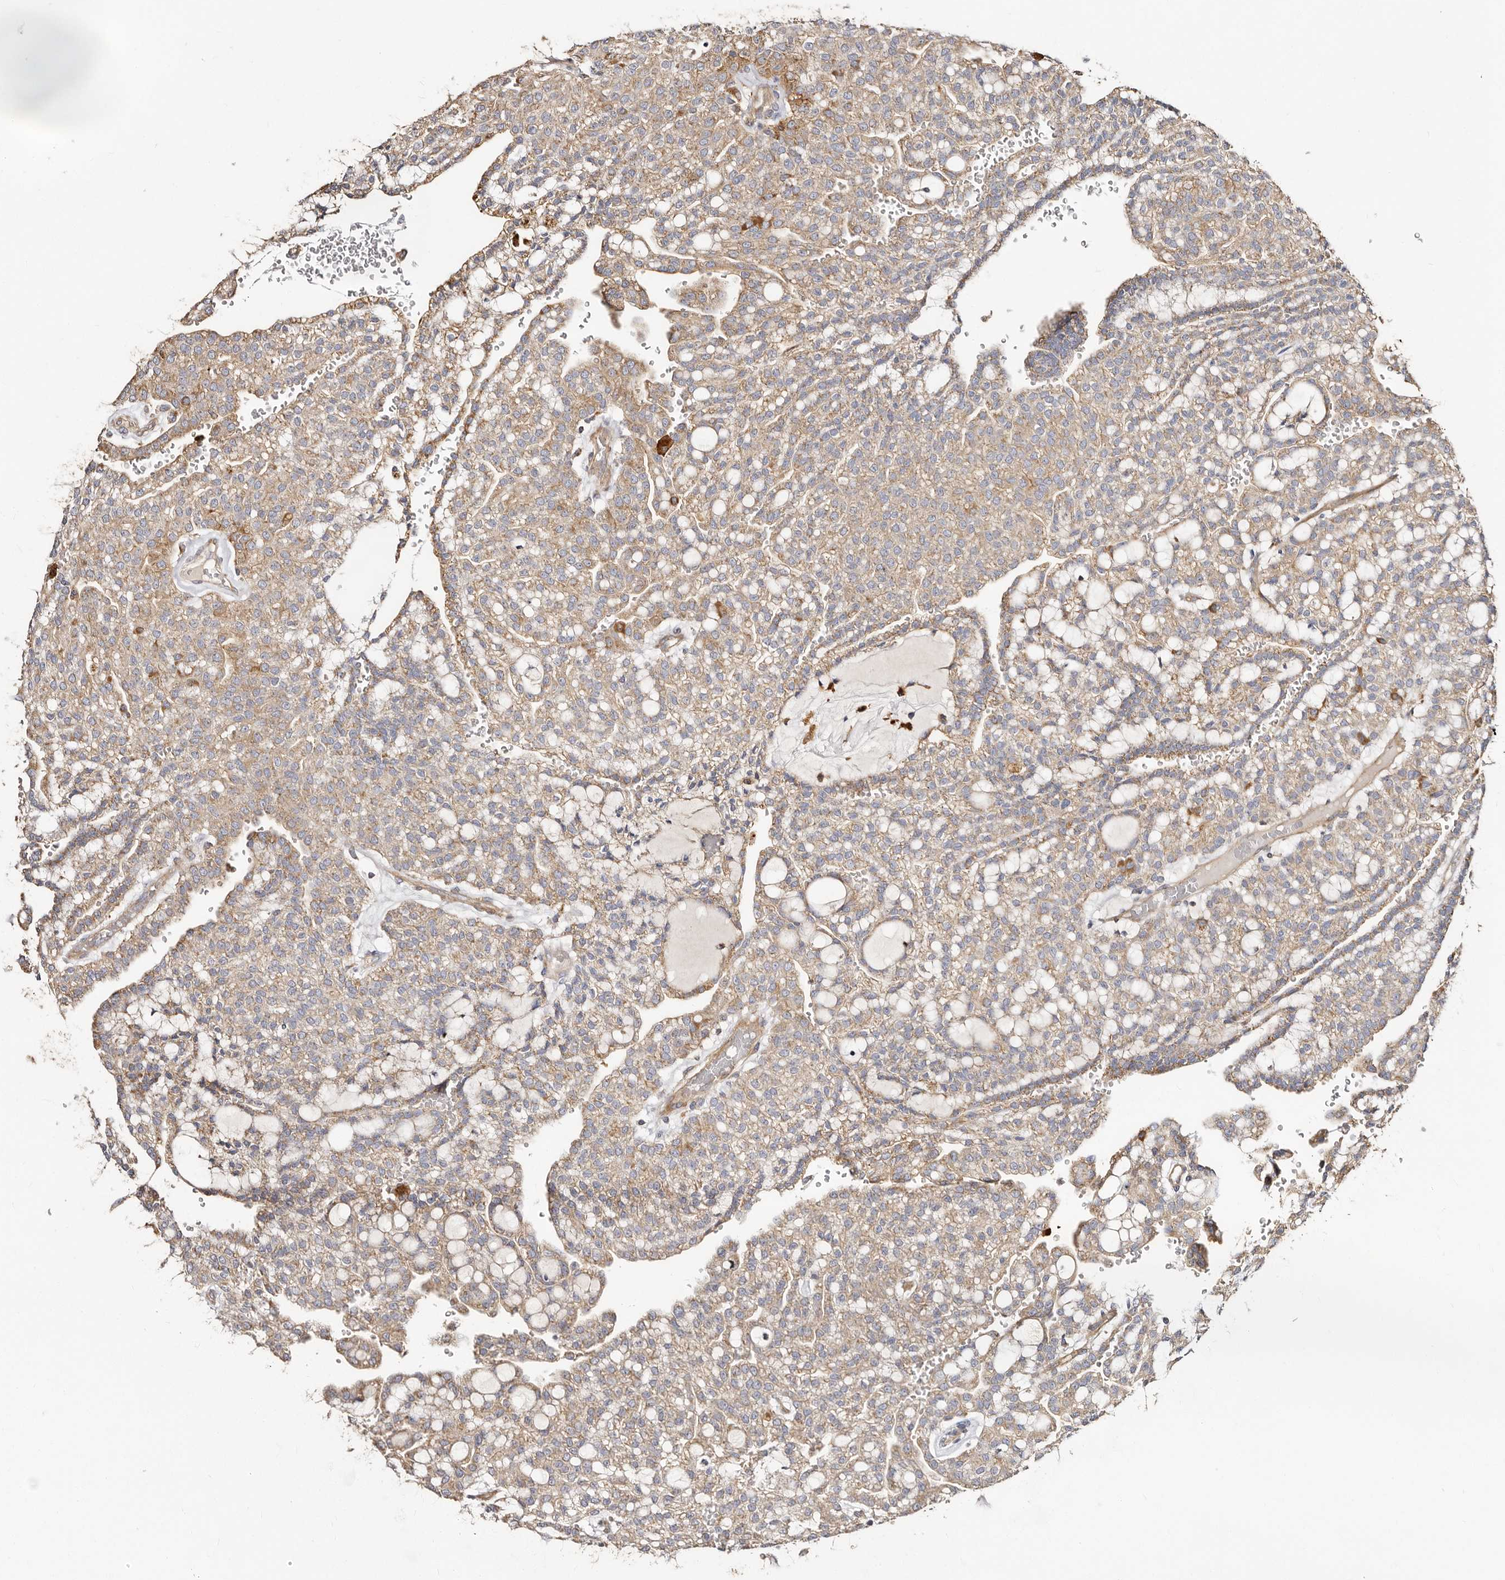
{"staining": {"intensity": "moderate", "quantity": ">75%", "location": "cytoplasmic/membranous"}, "tissue": "renal cancer", "cell_type": "Tumor cells", "image_type": "cancer", "snomed": [{"axis": "morphology", "description": "Adenocarcinoma, NOS"}, {"axis": "topography", "description": "Kidney"}], "caption": "Renal cancer stained with a brown dye exhibits moderate cytoplasmic/membranous positive expression in approximately >75% of tumor cells.", "gene": "BAIAP2L1", "patient": {"sex": "male", "age": 63}}